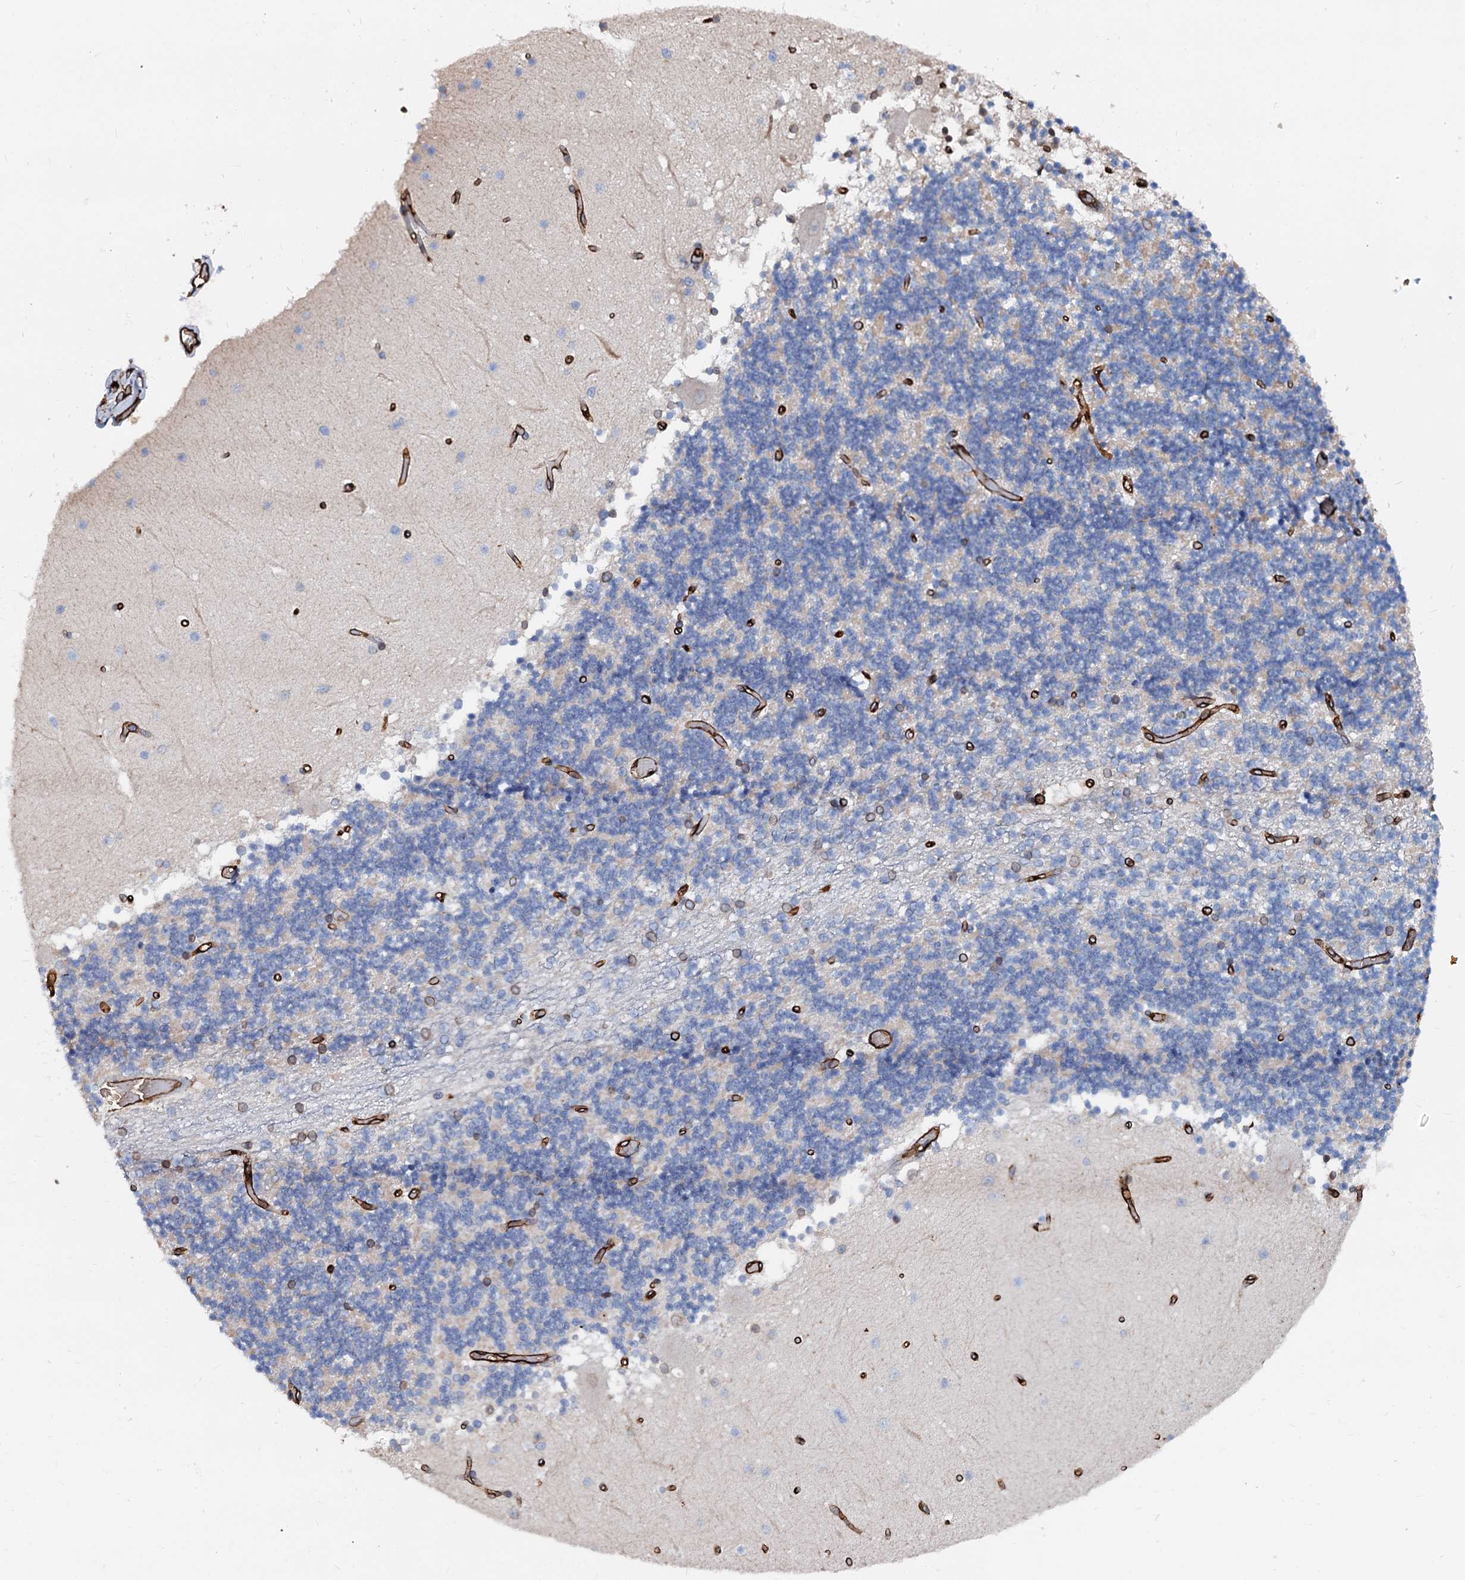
{"staining": {"intensity": "negative", "quantity": "none", "location": "none"}, "tissue": "cerebellum", "cell_type": "Cells in granular layer", "image_type": "normal", "snomed": [{"axis": "morphology", "description": "Normal tissue, NOS"}, {"axis": "topography", "description": "Cerebellum"}], "caption": "An immunohistochemistry photomicrograph of benign cerebellum is shown. There is no staining in cells in granular layer of cerebellum.", "gene": "NRP2", "patient": {"sex": "female", "age": 28}}